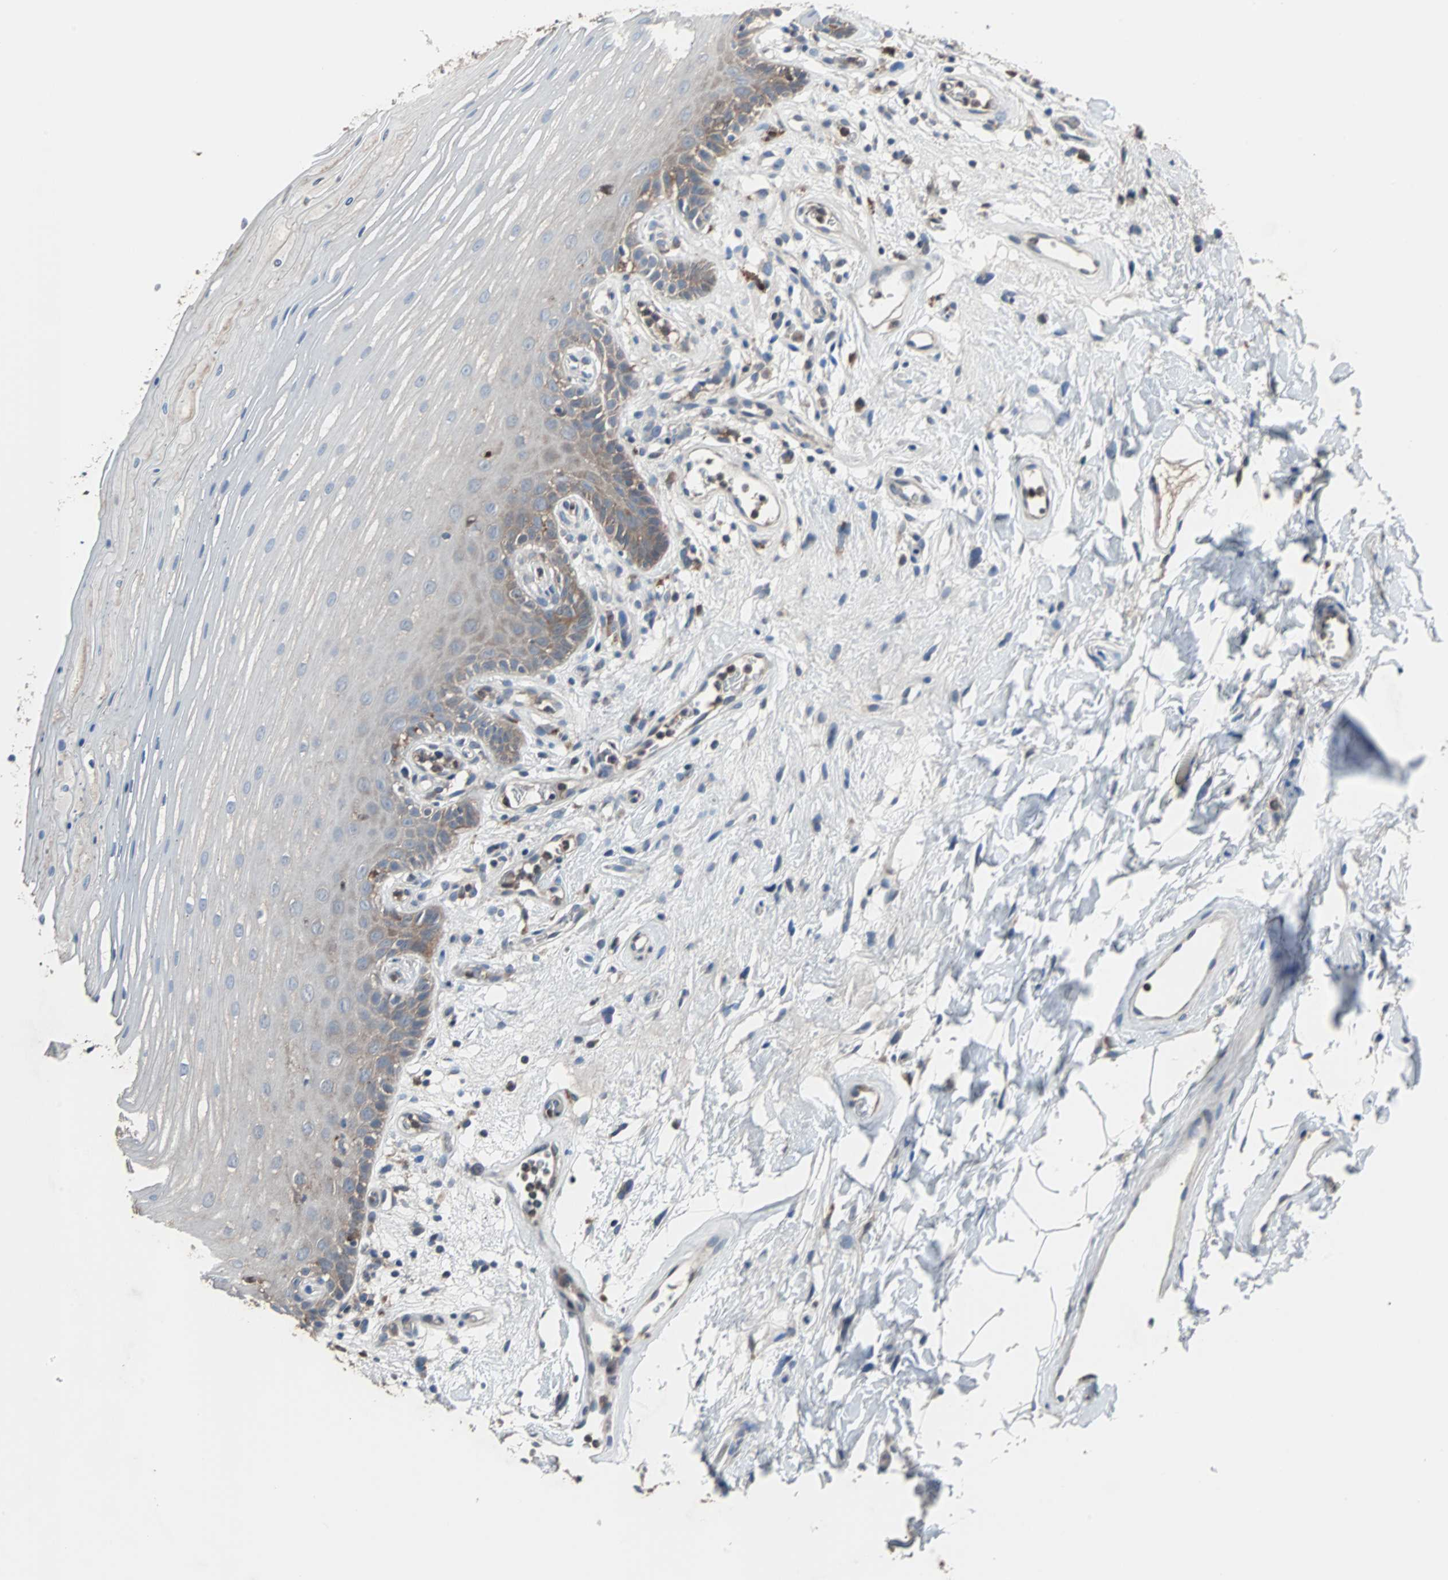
{"staining": {"intensity": "weak", "quantity": ">75%", "location": "cytoplasmic/membranous"}, "tissue": "oral mucosa", "cell_type": "Squamous epithelial cells", "image_type": "normal", "snomed": [{"axis": "morphology", "description": "Normal tissue, NOS"}, {"axis": "morphology", "description": "Squamous cell carcinoma, NOS"}, {"axis": "topography", "description": "Skeletal muscle"}, {"axis": "topography", "description": "Oral tissue"}], "caption": "Immunohistochemical staining of benign human oral mucosa shows weak cytoplasmic/membranous protein staining in approximately >75% of squamous epithelial cells. (IHC, brightfield microscopy, high magnification).", "gene": "PAK1", "patient": {"sex": "male", "age": 71}}